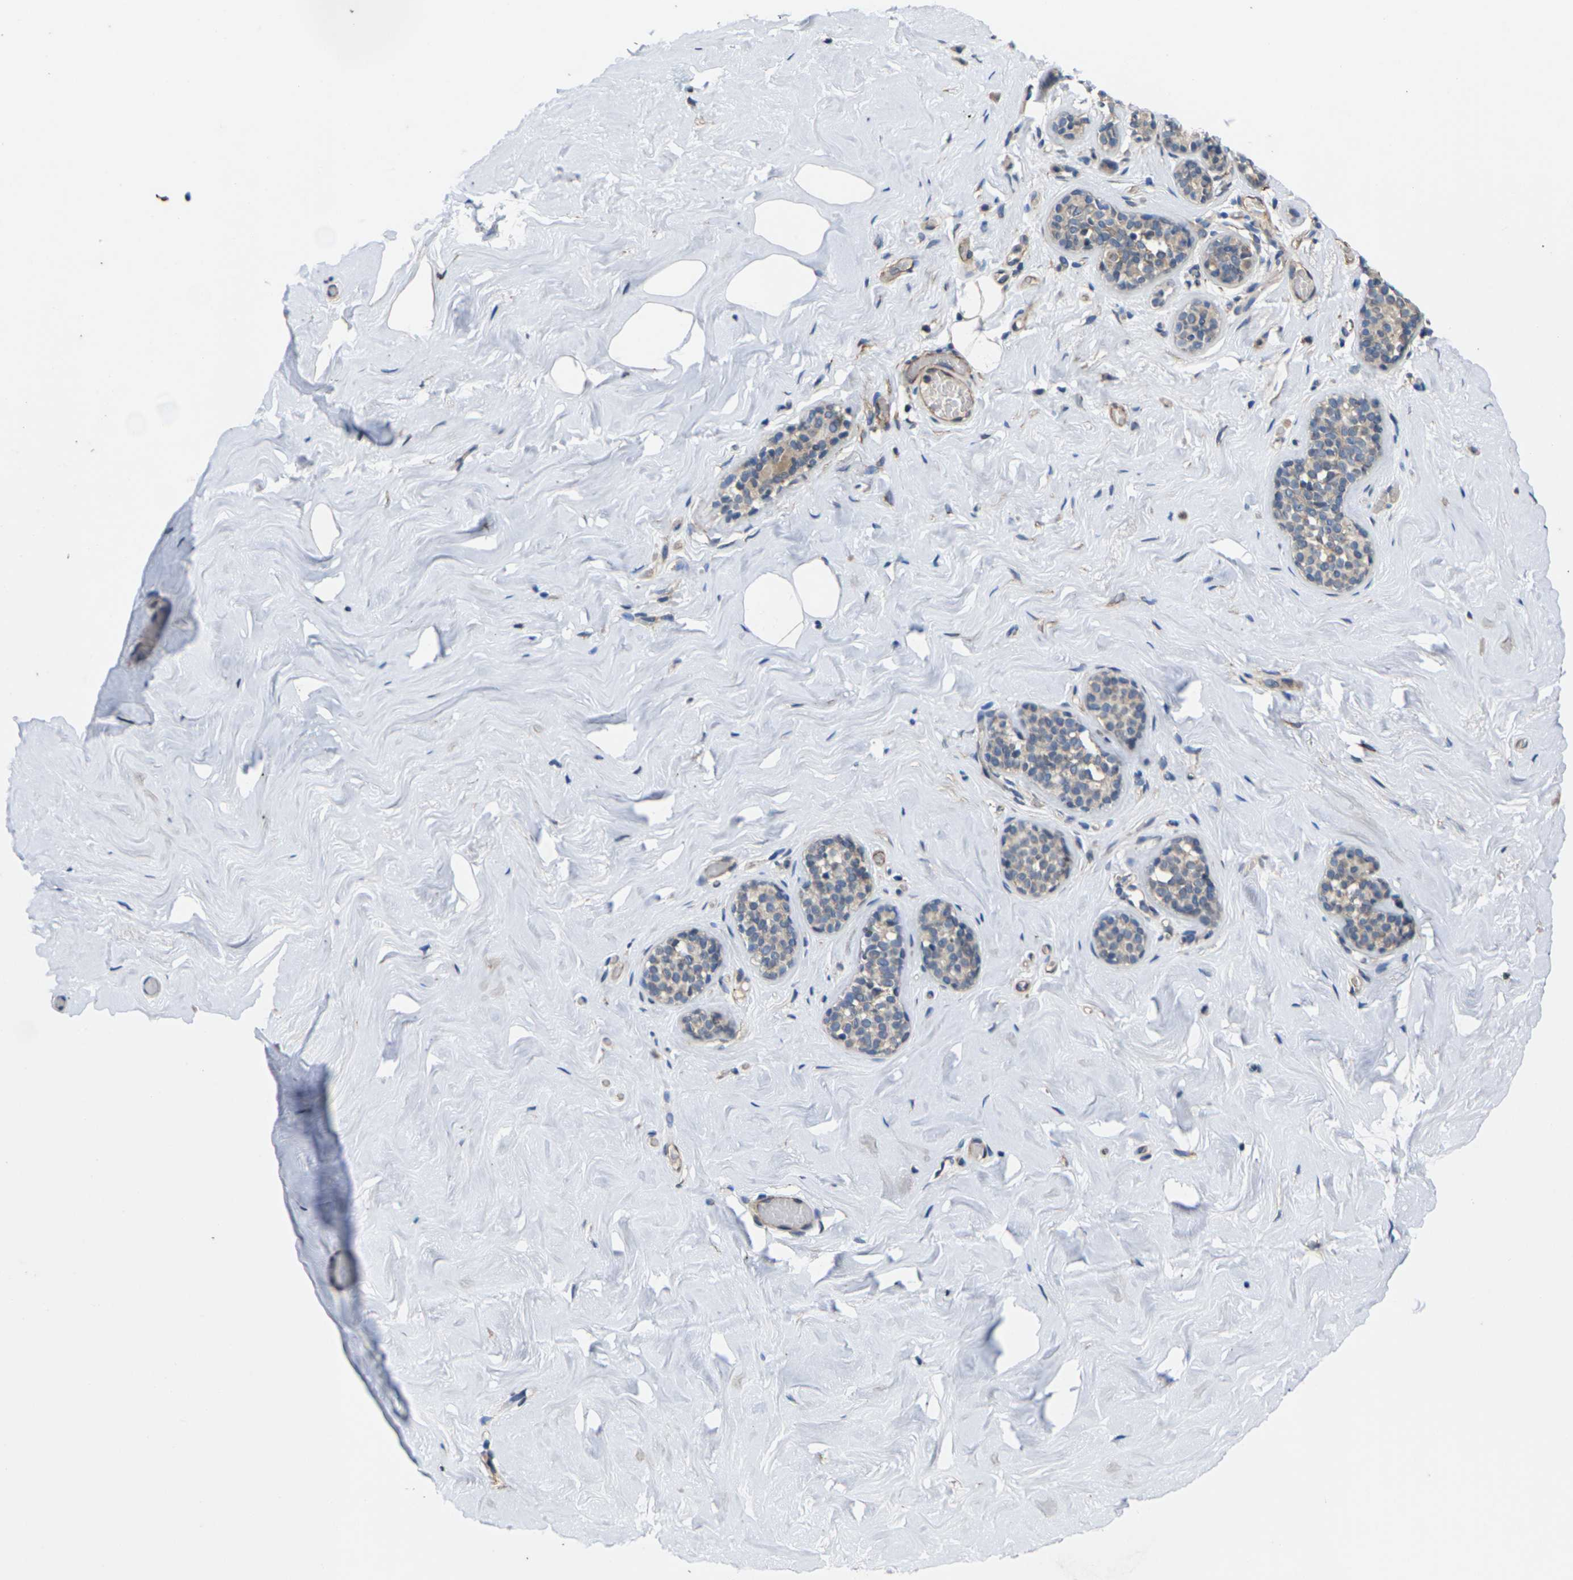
{"staining": {"intensity": "negative", "quantity": "none", "location": "none"}, "tissue": "breast", "cell_type": "Adipocytes", "image_type": "normal", "snomed": [{"axis": "morphology", "description": "Normal tissue, NOS"}, {"axis": "topography", "description": "Breast"}], "caption": "Immunohistochemistry of normal breast exhibits no staining in adipocytes. (Immunohistochemistry, brightfield microscopy, high magnification).", "gene": "DKK2", "patient": {"sex": "female", "age": 75}}